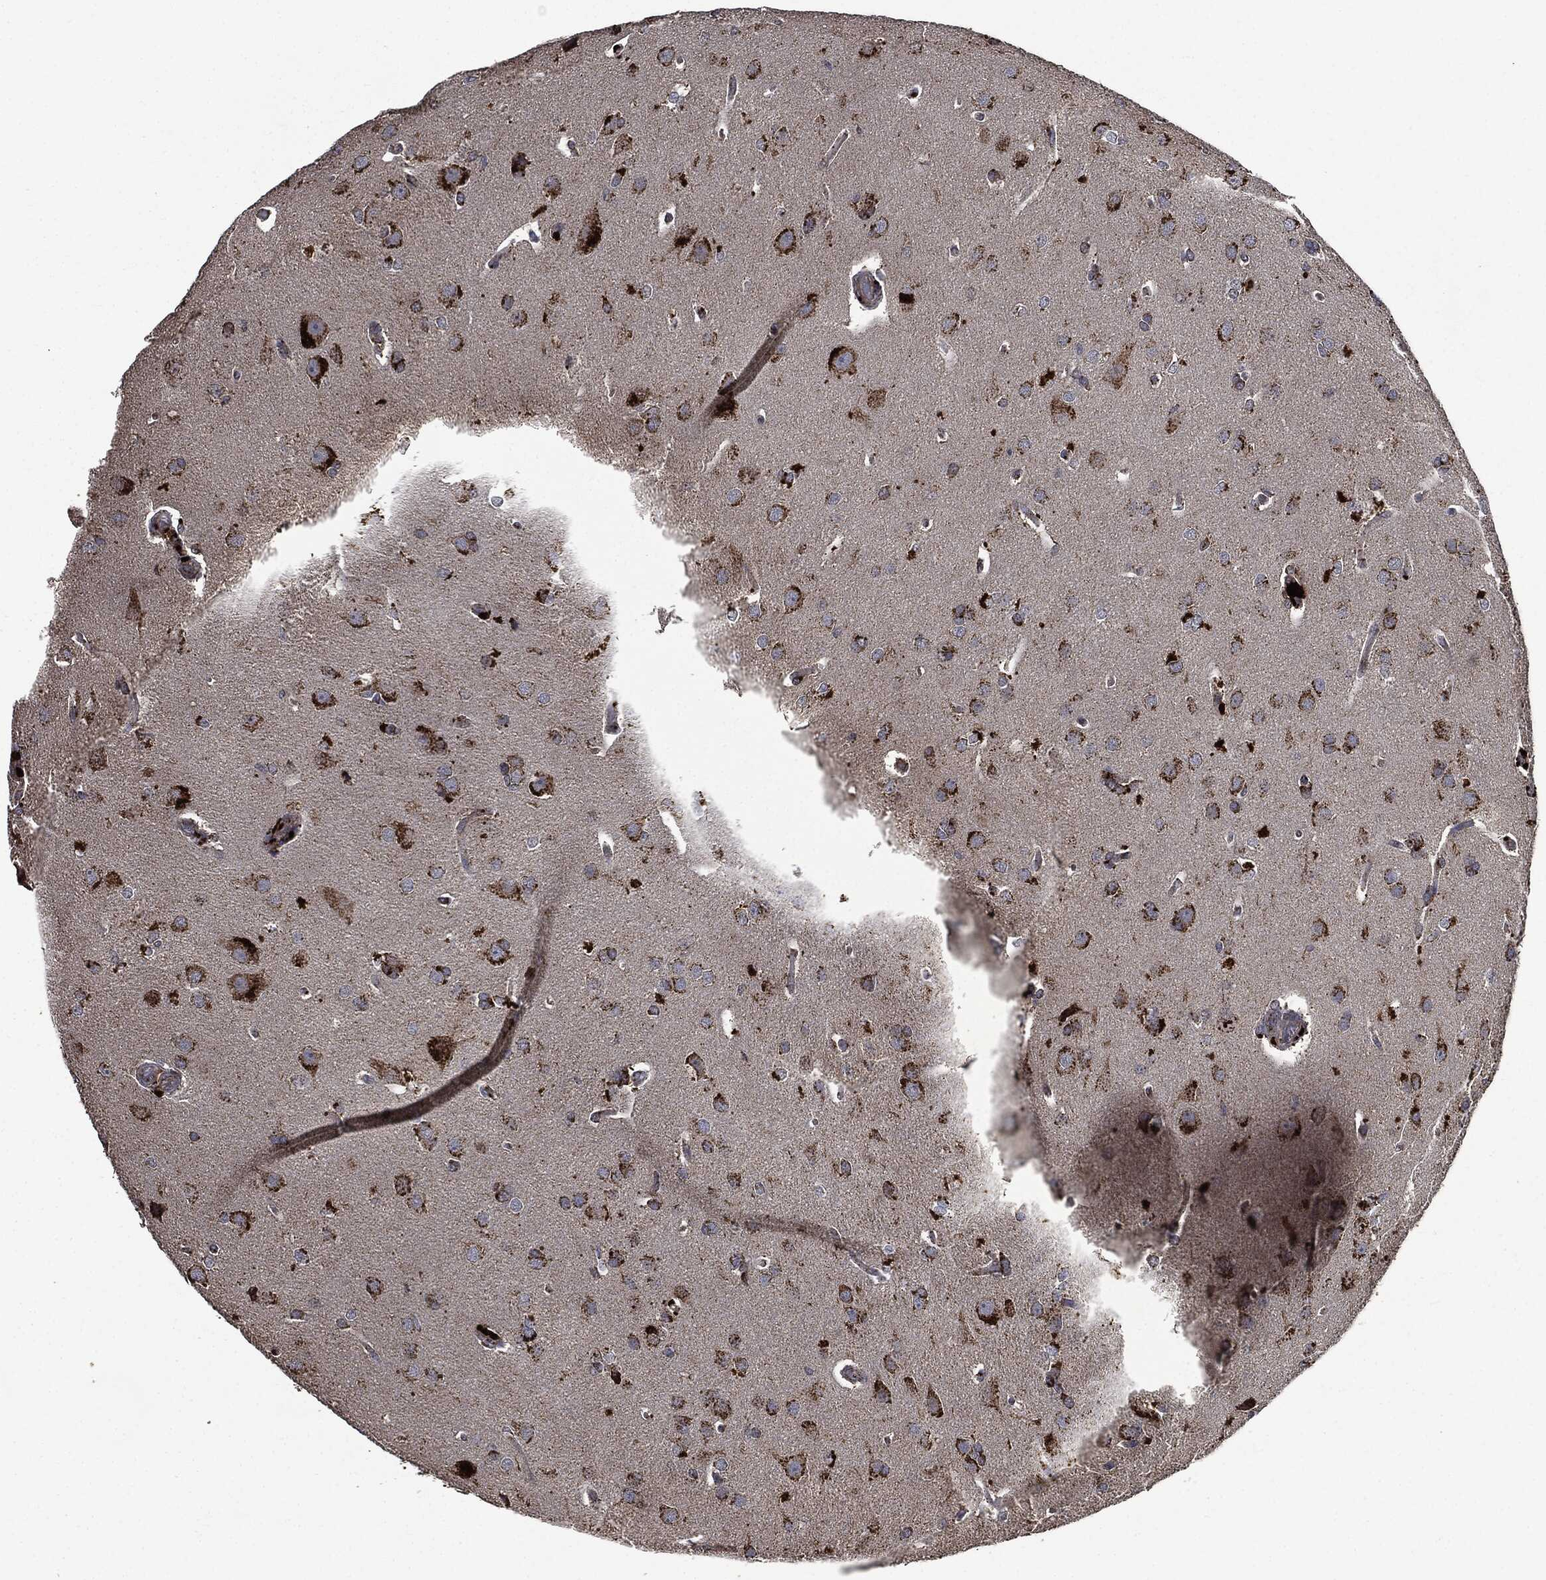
{"staining": {"intensity": "strong", "quantity": "25%-75%", "location": "cytoplasmic/membranous"}, "tissue": "glioma", "cell_type": "Tumor cells", "image_type": "cancer", "snomed": [{"axis": "morphology", "description": "Glioma, malignant, Low grade"}, {"axis": "topography", "description": "Brain"}], "caption": "Protein expression analysis of human malignant glioma (low-grade) reveals strong cytoplasmic/membranous expression in approximately 25%-75% of tumor cells. The staining is performed using DAB (3,3'-diaminobenzidine) brown chromogen to label protein expression. The nuclei are counter-stained blue using hematoxylin.", "gene": "RYK", "patient": {"sex": "female", "age": 32}}